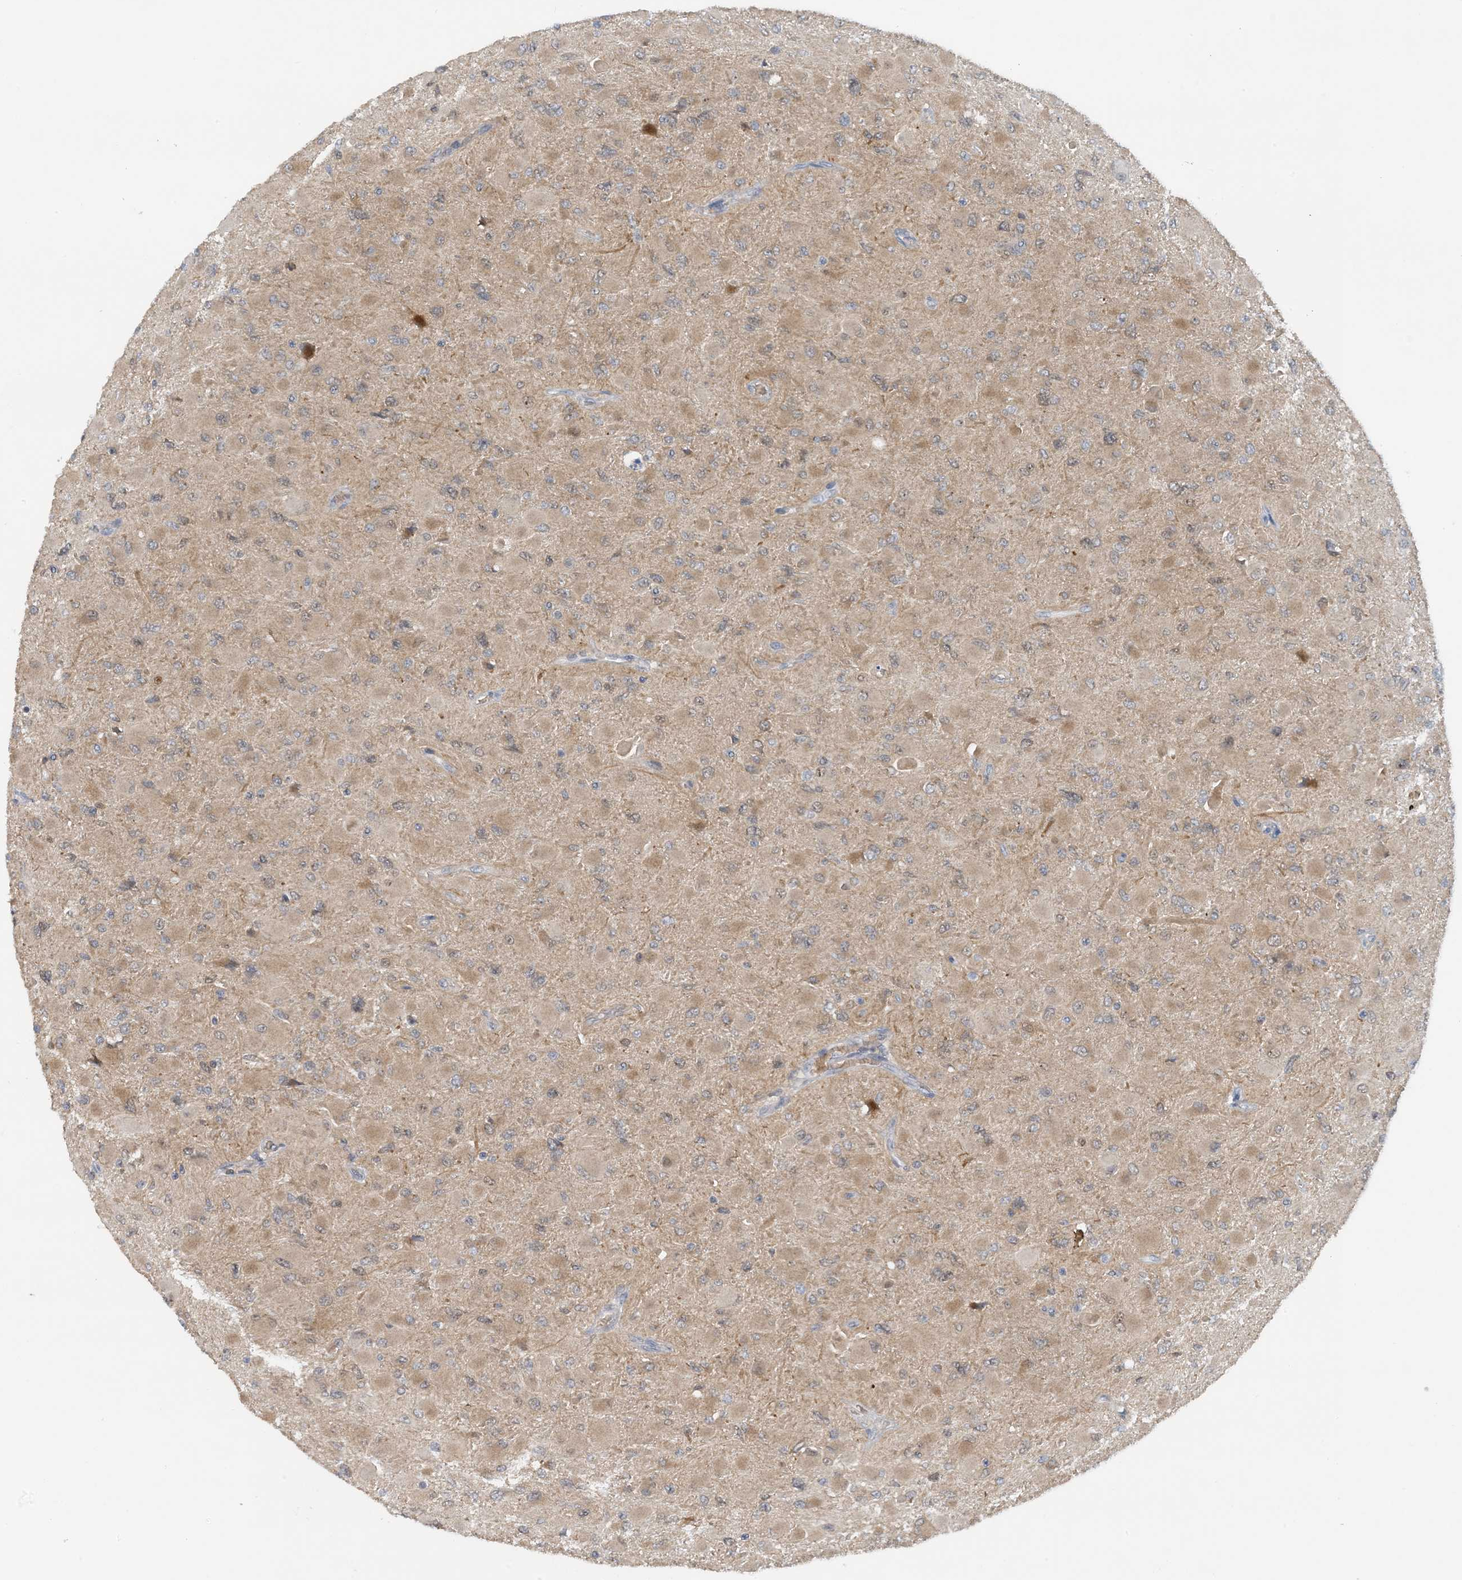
{"staining": {"intensity": "weak", "quantity": "<25%", "location": "cytoplasmic/membranous"}, "tissue": "glioma", "cell_type": "Tumor cells", "image_type": "cancer", "snomed": [{"axis": "morphology", "description": "Glioma, malignant, High grade"}, {"axis": "topography", "description": "Cerebral cortex"}], "caption": "Immunohistochemistry photomicrograph of neoplastic tissue: malignant glioma (high-grade) stained with DAB reveals no significant protein expression in tumor cells.", "gene": "UBE2E1", "patient": {"sex": "female", "age": 36}}